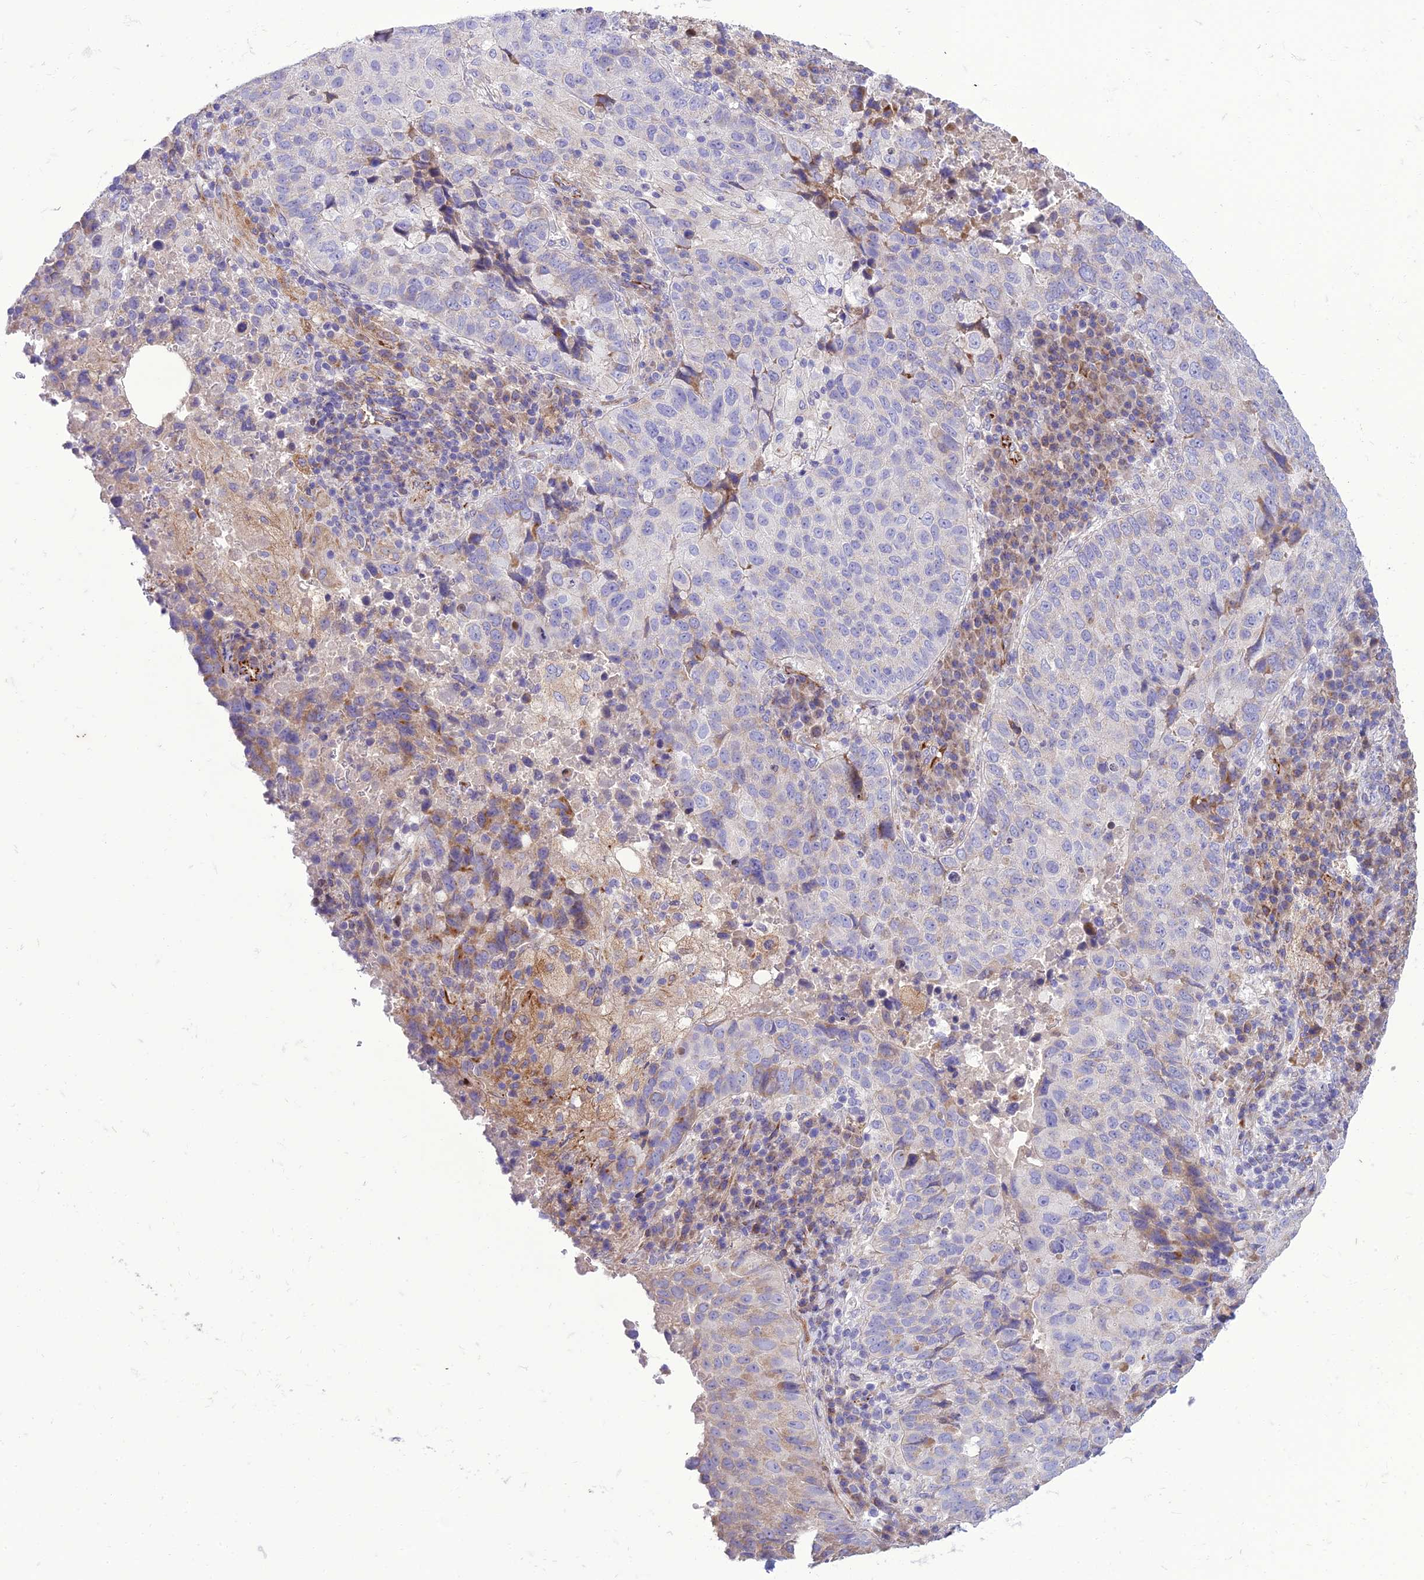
{"staining": {"intensity": "negative", "quantity": "none", "location": "none"}, "tissue": "lung cancer", "cell_type": "Tumor cells", "image_type": "cancer", "snomed": [{"axis": "morphology", "description": "Squamous cell carcinoma, NOS"}, {"axis": "topography", "description": "Lung"}], "caption": "Protein analysis of lung squamous cell carcinoma exhibits no significant expression in tumor cells.", "gene": "SEL1L3", "patient": {"sex": "male", "age": 73}}